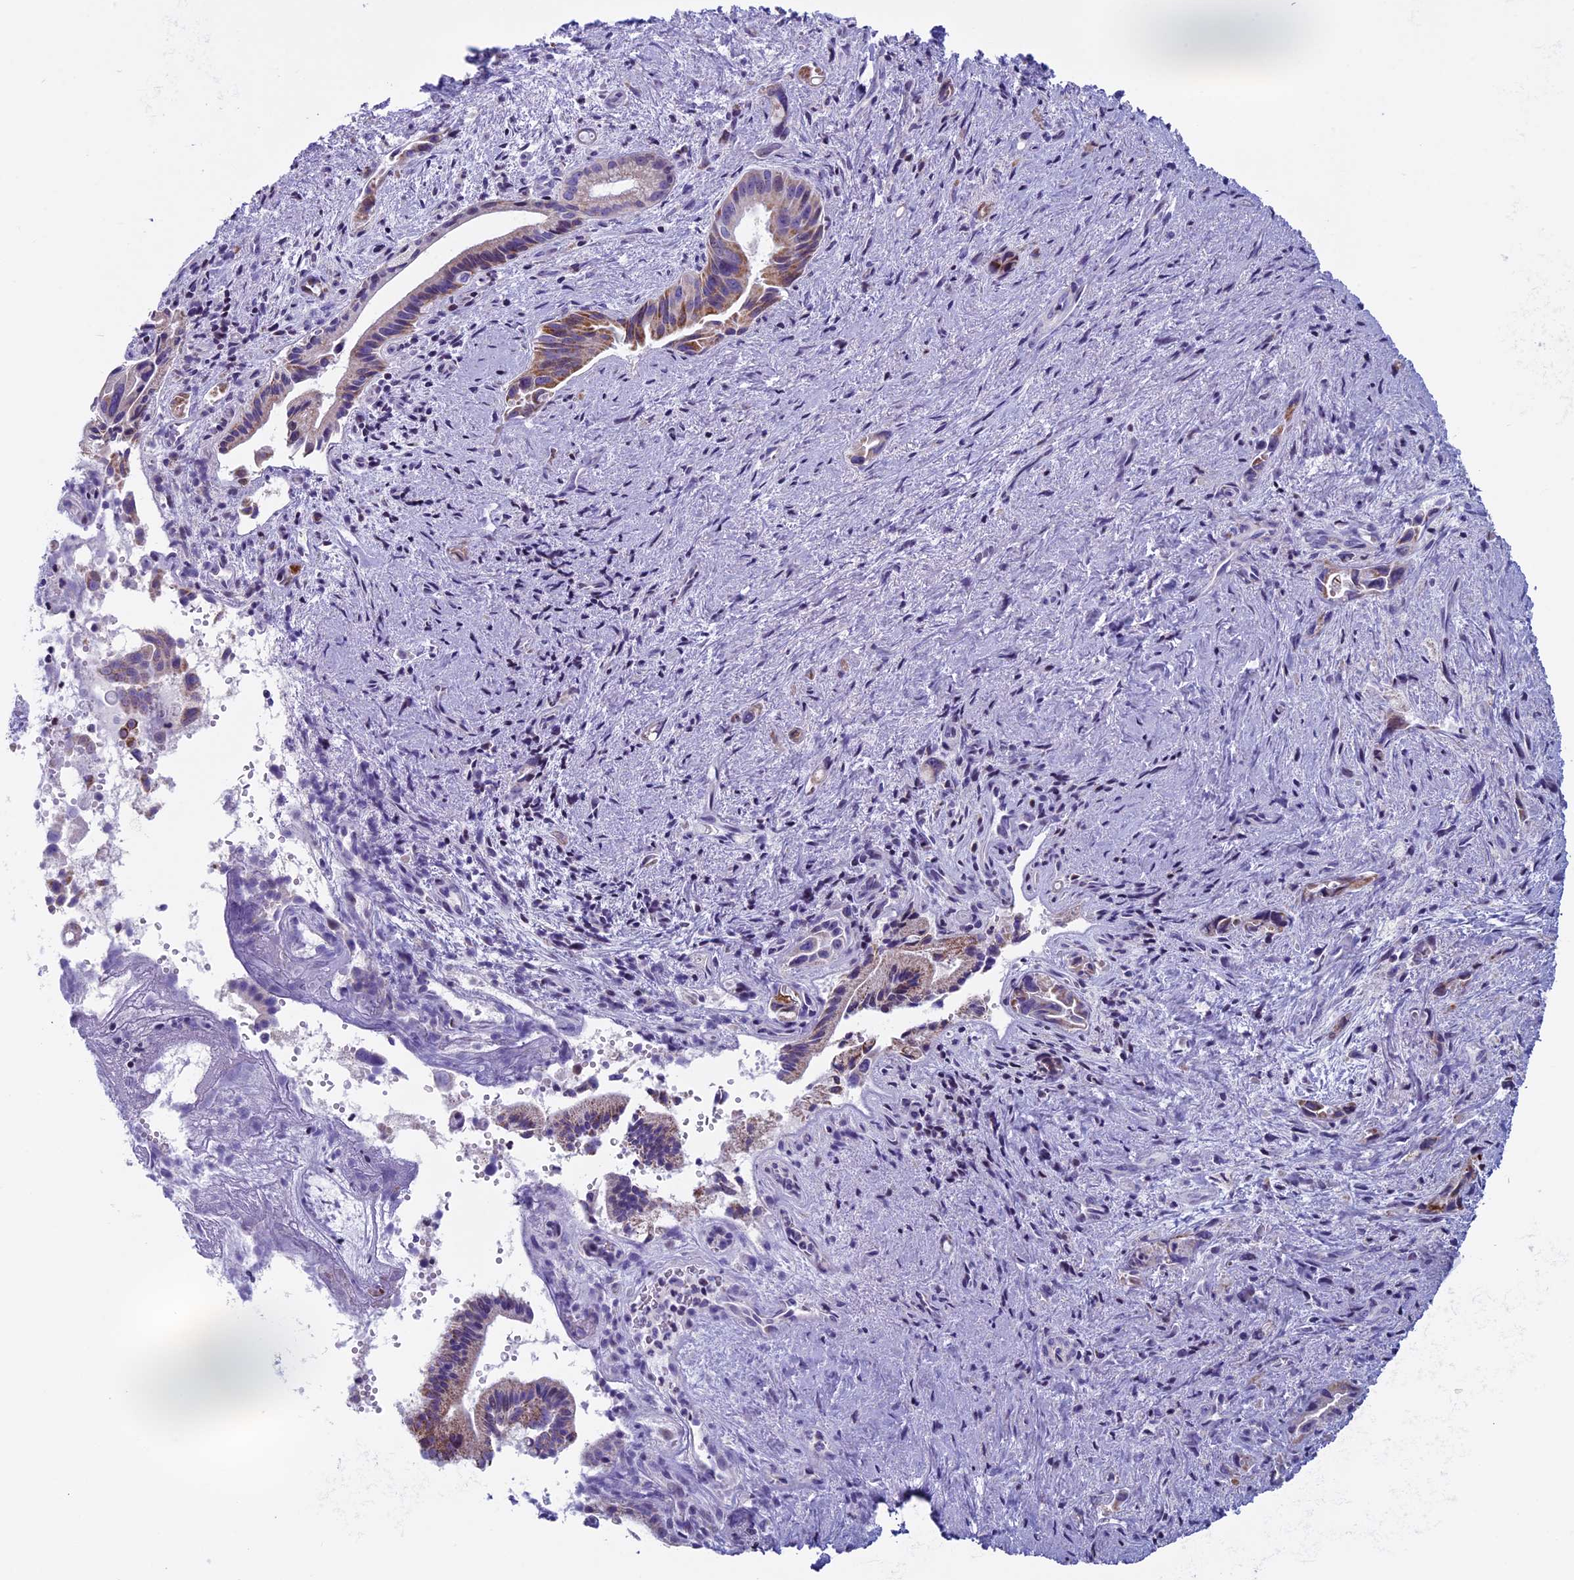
{"staining": {"intensity": "moderate", "quantity": "<25%", "location": "cytoplasmic/membranous"}, "tissue": "pancreatic cancer", "cell_type": "Tumor cells", "image_type": "cancer", "snomed": [{"axis": "morphology", "description": "Adenocarcinoma, NOS"}, {"axis": "topography", "description": "Pancreas"}], "caption": "A low amount of moderate cytoplasmic/membranous positivity is identified in about <25% of tumor cells in pancreatic adenocarcinoma tissue.", "gene": "ZNF563", "patient": {"sex": "female", "age": 77}}